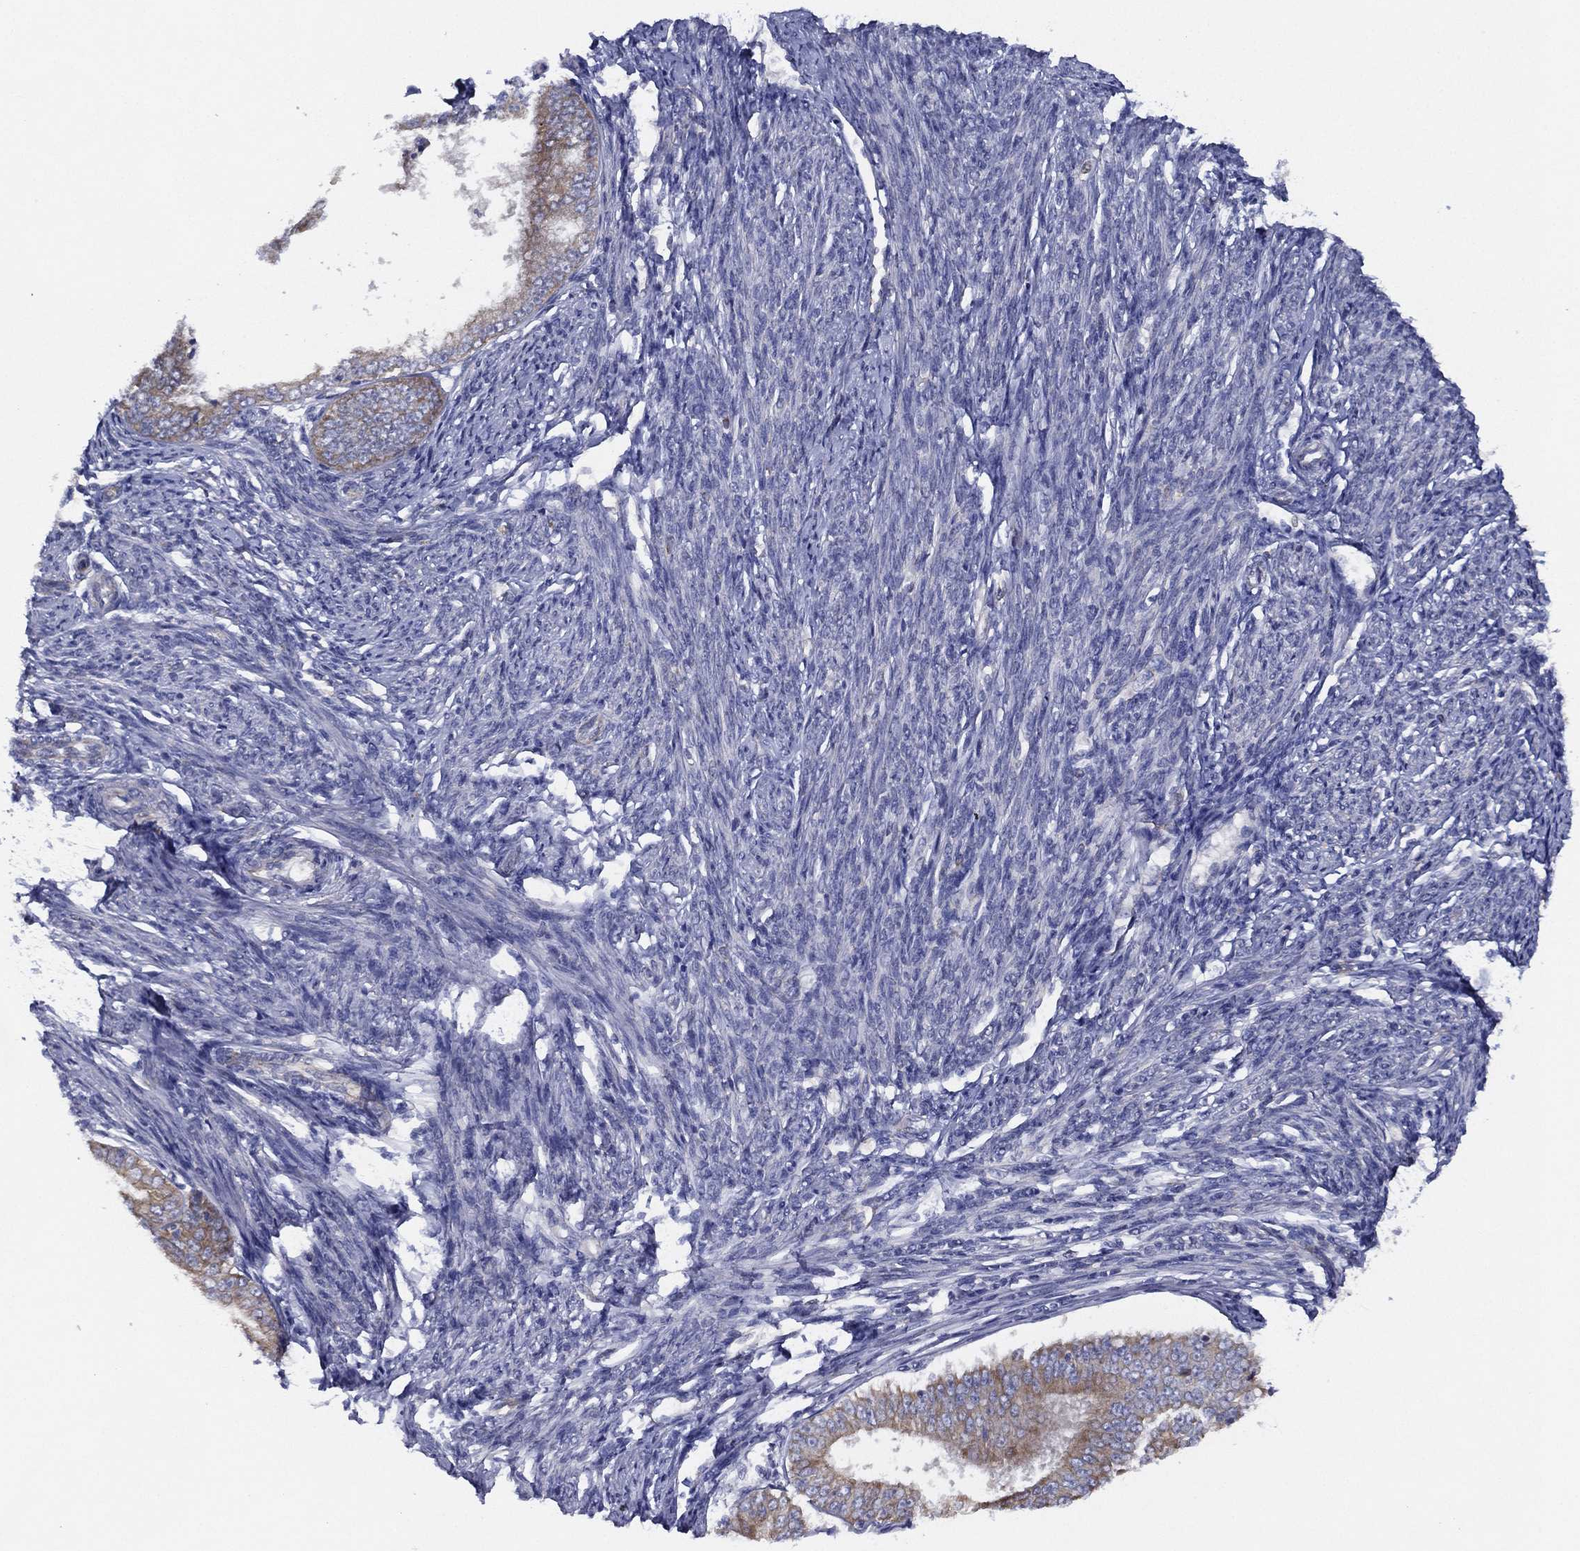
{"staining": {"intensity": "weak", "quantity": "<25%", "location": "cytoplasmic/membranous"}, "tissue": "endometrial cancer", "cell_type": "Tumor cells", "image_type": "cancer", "snomed": [{"axis": "morphology", "description": "Adenocarcinoma, NOS"}, {"axis": "topography", "description": "Endometrium"}], "caption": "A histopathology image of human endometrial cancer is negative for staining in tumor cells.", "gene": "ZNF223", "patient": {"sex": "female", "age": 63}}